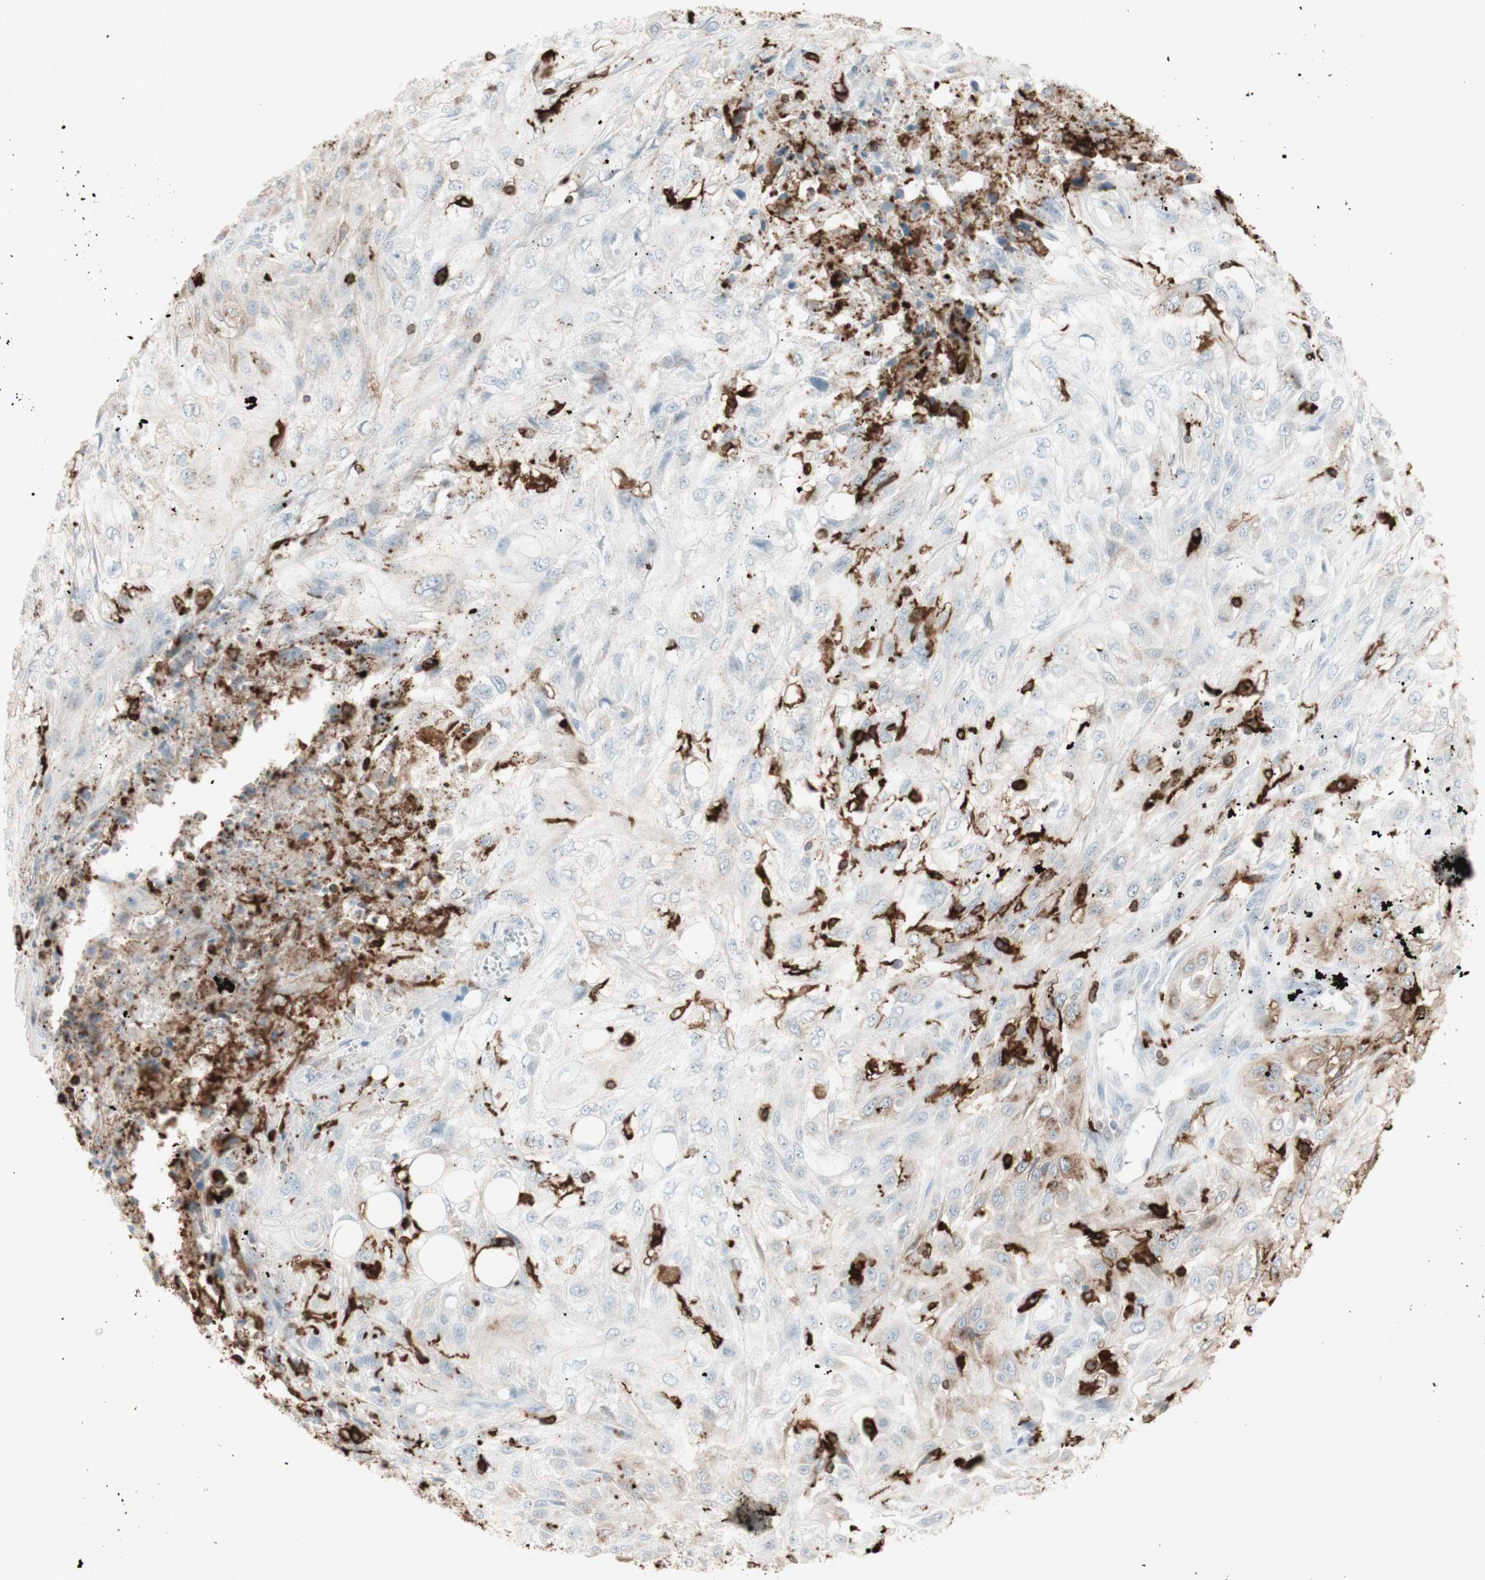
{"staining": {"intensity": "weak", "quantity": "<25%", "location": "cytoplasmic/membranous"}, "tissue": "skin cancer", "cell_type": "Tumor cells", "image_type": "cancer", "snomed": [{"axis": "morphology", "description": "Squamous cell carcinoma, NOS"}, {"axis": "topography", "description": "Skin"}], "caption": "This is an immunohistochemistry histopathology image of human squamous cell carcinoma (skin). There is no expression in tumor cells.", "gene": "HLA-DPB1", "patient": {"sex": "male", "age": 75}}